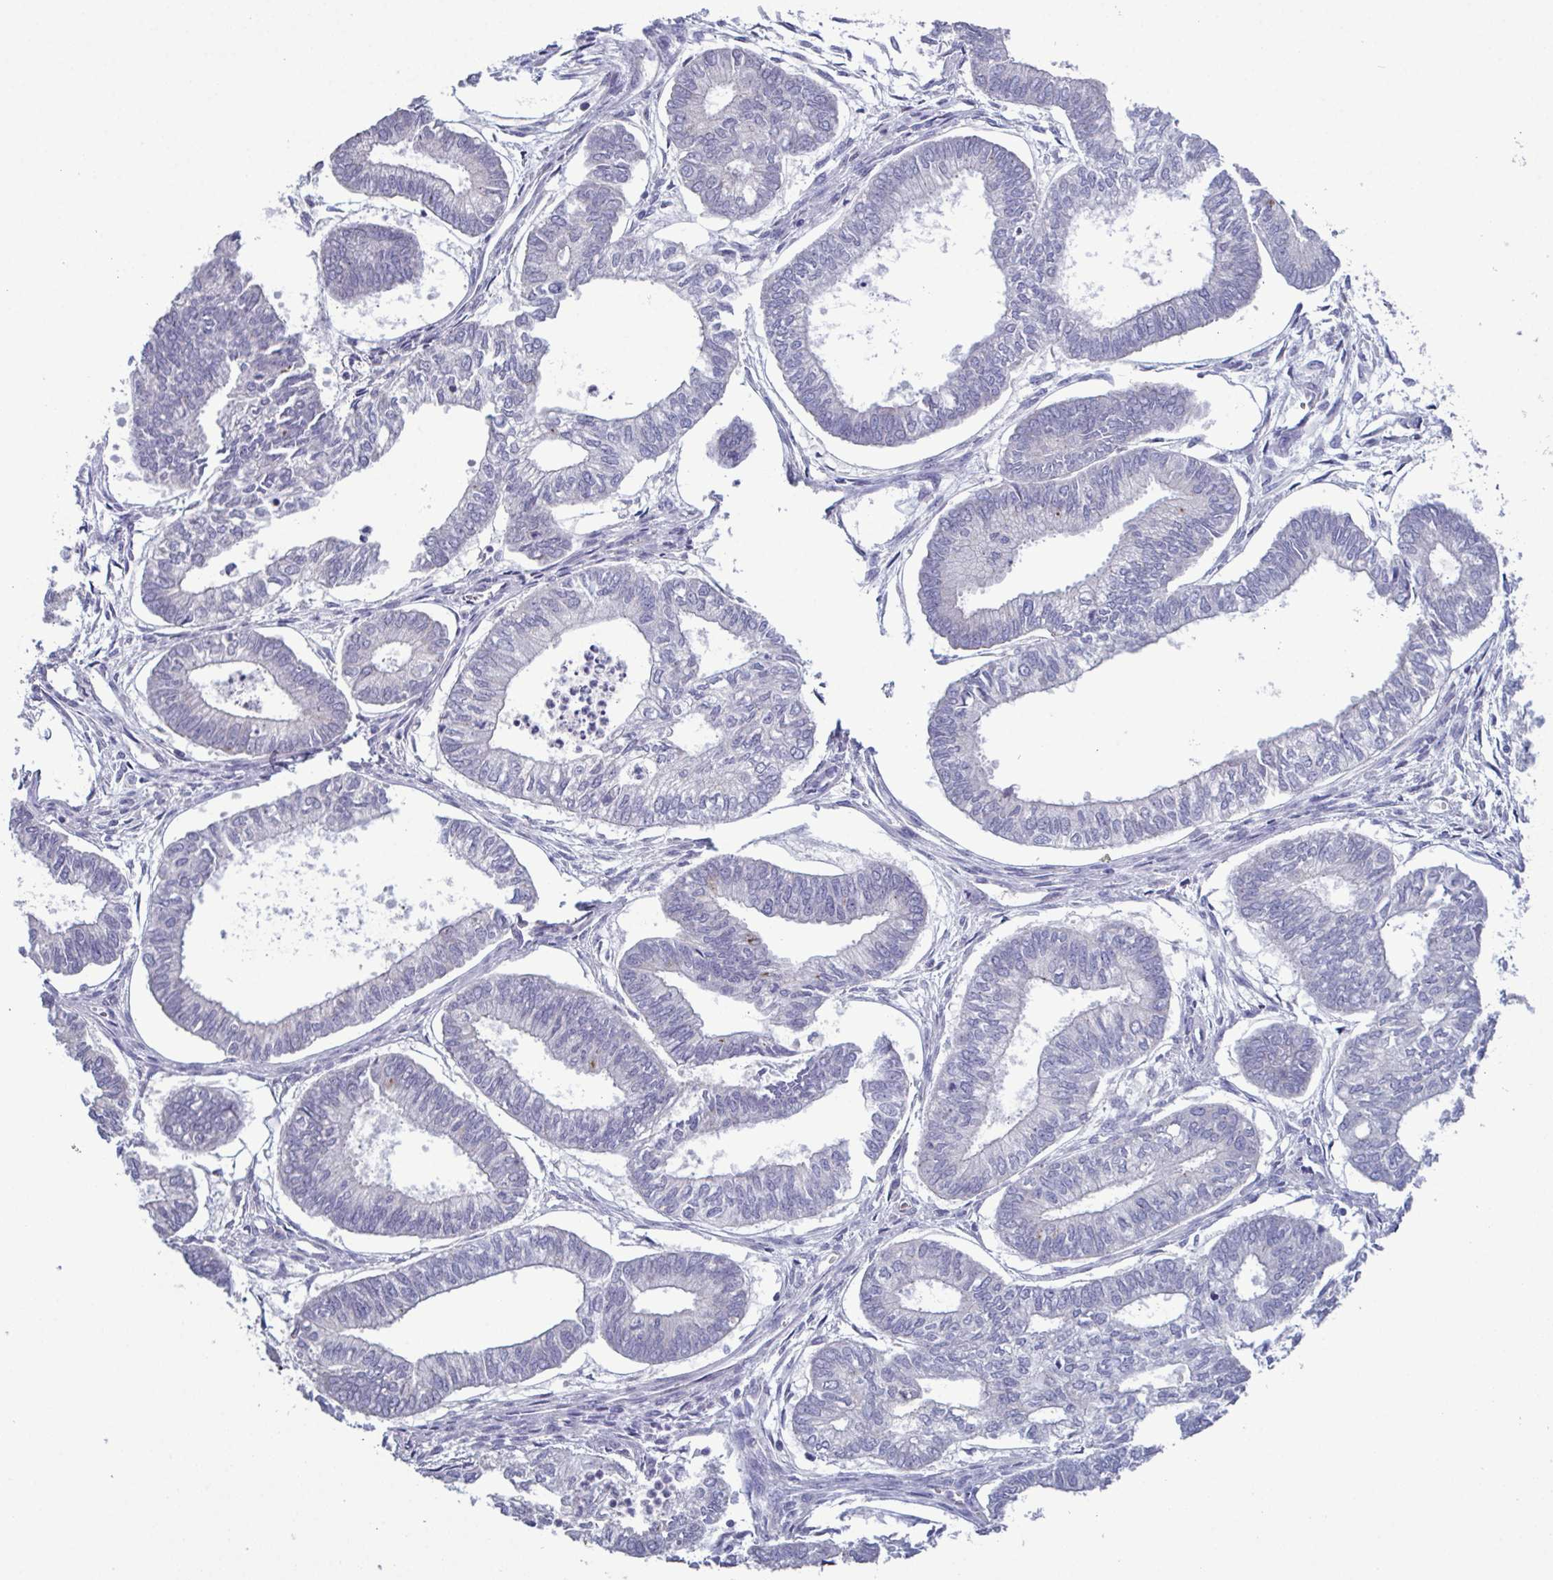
{"staining": {"intensity": "negative", "quantity": "none", "location": "none"}, "tissue": "ovarian cancer", "cell_type": "Tumor cells", "image_type": "cancer", "snomed": [{"axis": "morphology", "description": "Carcinoma, endometroid"}, {"axis": "topography", "description": "Ovary"}], "caption": "Protein analysis of ovarian endometroid carcinoma shows no significant positivity in tumor cells.", "gene": "GLDC", "patient": {"sex": "female", "age": 64}}